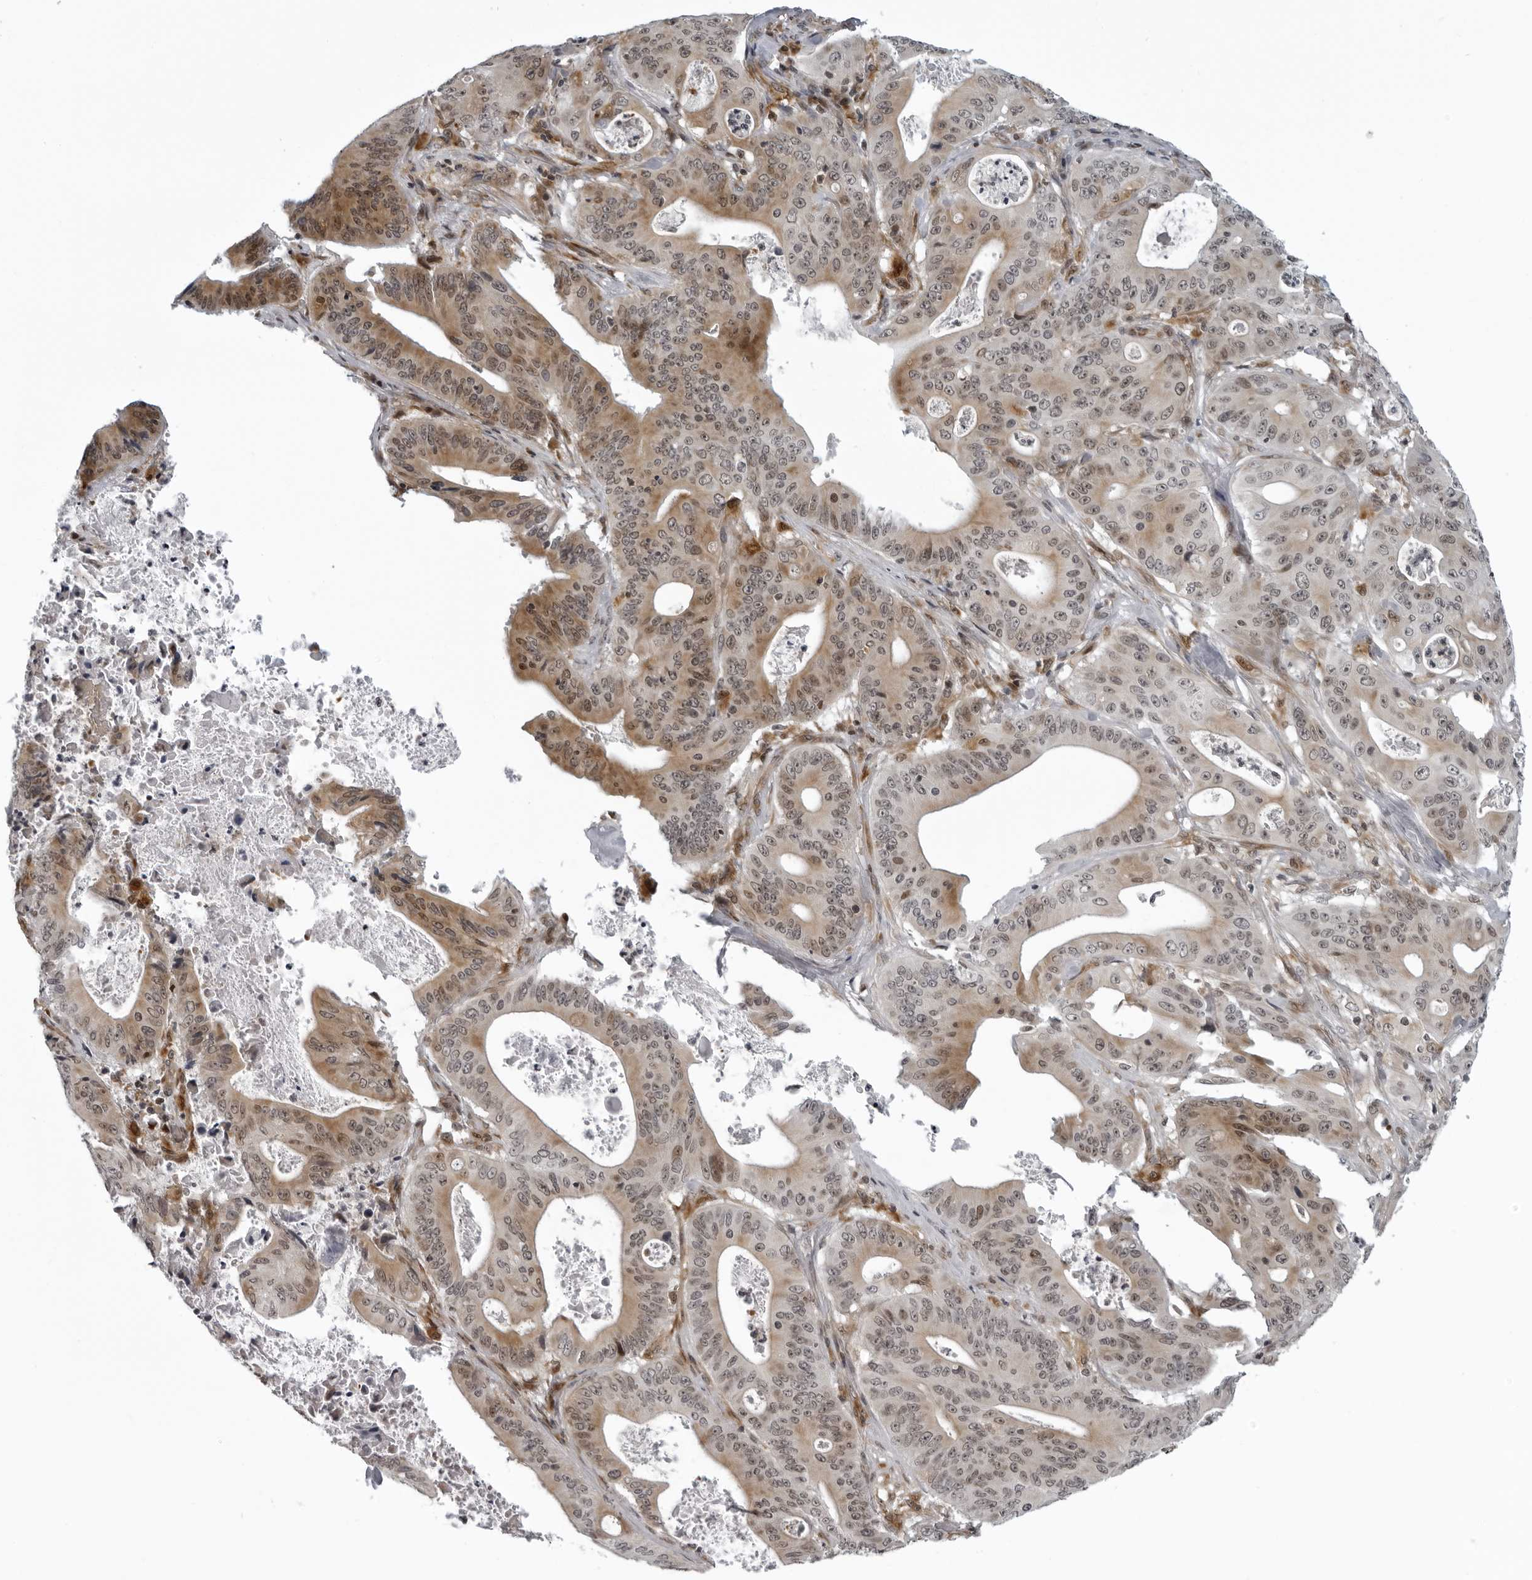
{"staining": {"intensity": "moderate", "quantity": "25%-75%", "location": "cytoplasmic/membranous"}, "tissue": "pancreatic cancer", "cell_type": "Tumor cells", "image_type": "cancer", "snomed": [{"axis": "morphology", "description": "Normal tissue, NOS"}, {"axis": "topography", "description": "Lymph node"}], "caption": "Immunohistochemical staining of pancreatic cancer exhibits moderate cytoplasmic/membranous protein positivity in about 25%-75% of tumor cells. The protein is shown in brown color, while the nuclei are stained blue.", "gene": "THOP1", "patient": {"sex": "male", "age": 62}}